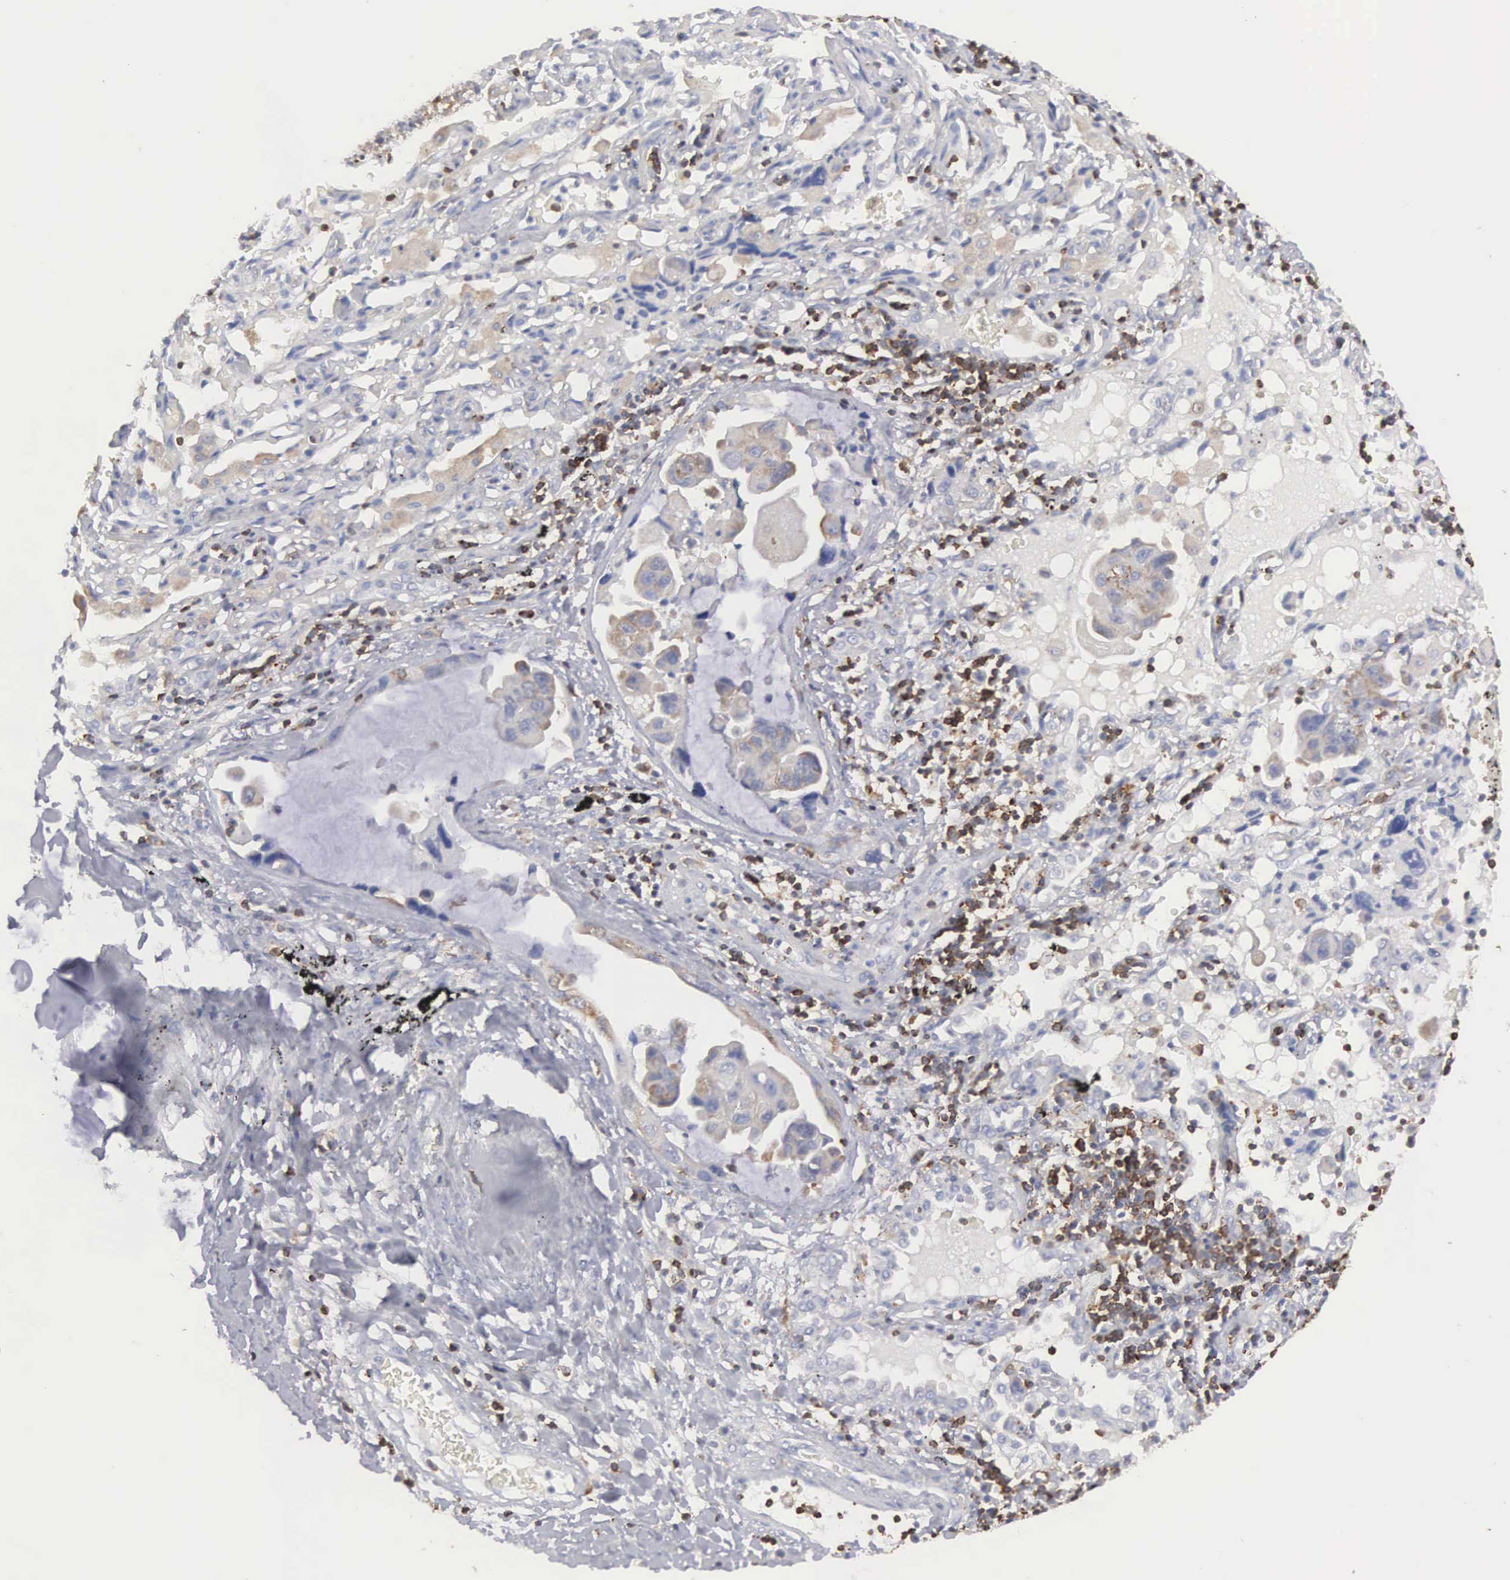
{"staining": {"intensity": "weak", "quantity": ">75%", "location": "cytoplasmic/membranous"}, "tissue": "lung cancer", "cell_type": "Tumor cells", "image_type": "cancer", "snomed": [{"axis": "morphology", "description": "Adenocarcinoma, NOS"}, {"axis": "topography", "description": "Lung"}], "caption": "Lung cancer stained for a protein demonstrates weak cytoplasmic/membranous positivity in tumor cells. The staining is performed using DAB brown chromogen to label protein expression. The nuclei are counter-stained blue using hematoxylin.", "gene": "SH3BP1", "patient": {"sex": "male", "age": 64}}